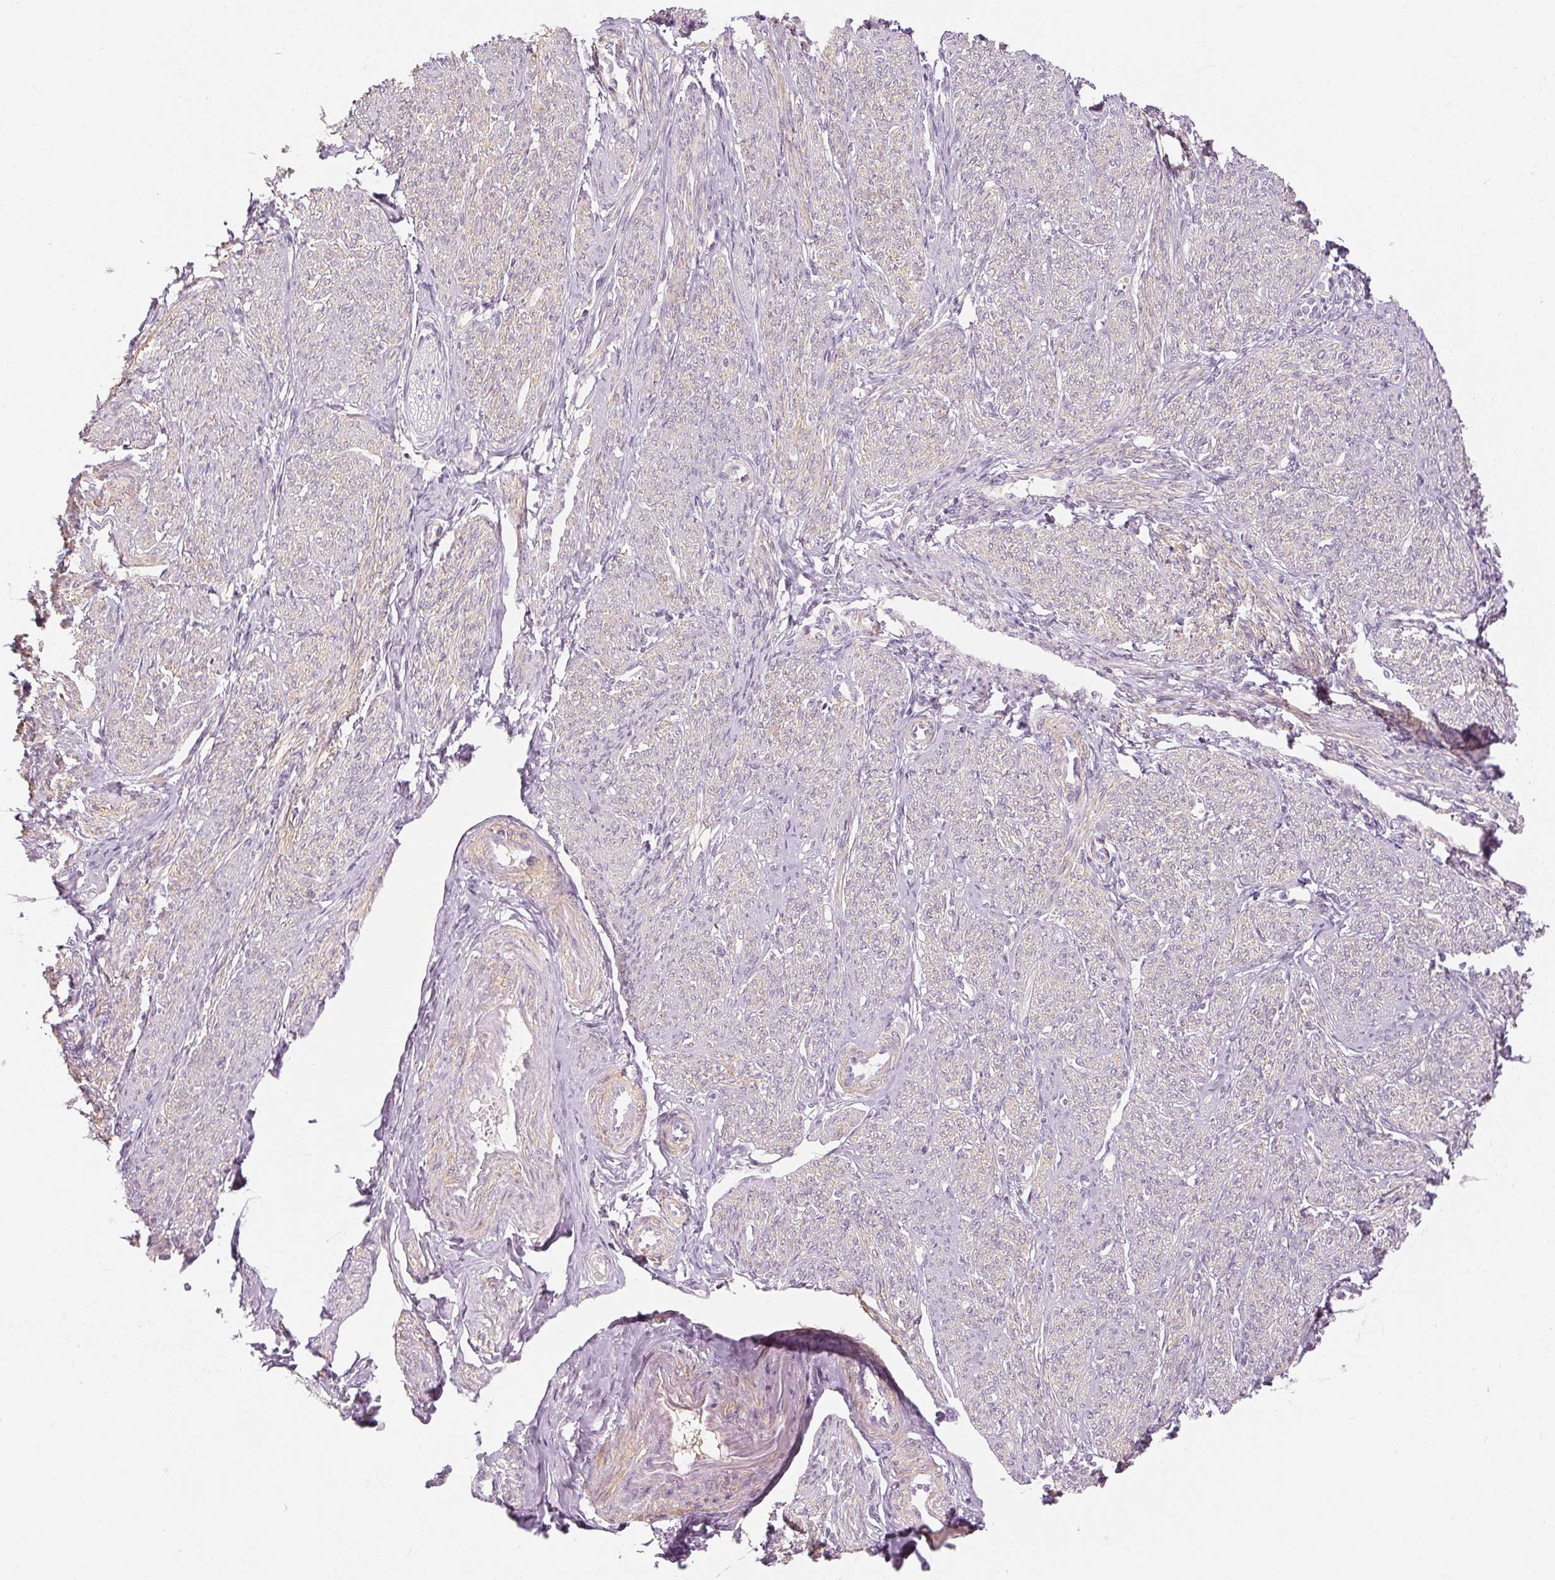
{"staining": {"intensity": "moderate", "quantity": "25%-75%", "location": "cytoplasmic/membranous"}, "tissue": "smooth muscle", "cell_type": "Smooth muscle cells", "image_type": "normal", "snomed": [{"axis": "morphology", "description": "Normal tissue, NOS"}, {"axis": "topography", "description": "Smooth muscle"}], "caption": "An immunohistochemistry (IHC) histopathology image of benign tissue is shown. Protein staining in brown shows moderate cytoplasmic/membranous positivity in smooth muscle within smooth muscle cells.", "gene": "CAPN3", "patient": {"sex": "female", "age": 65}}